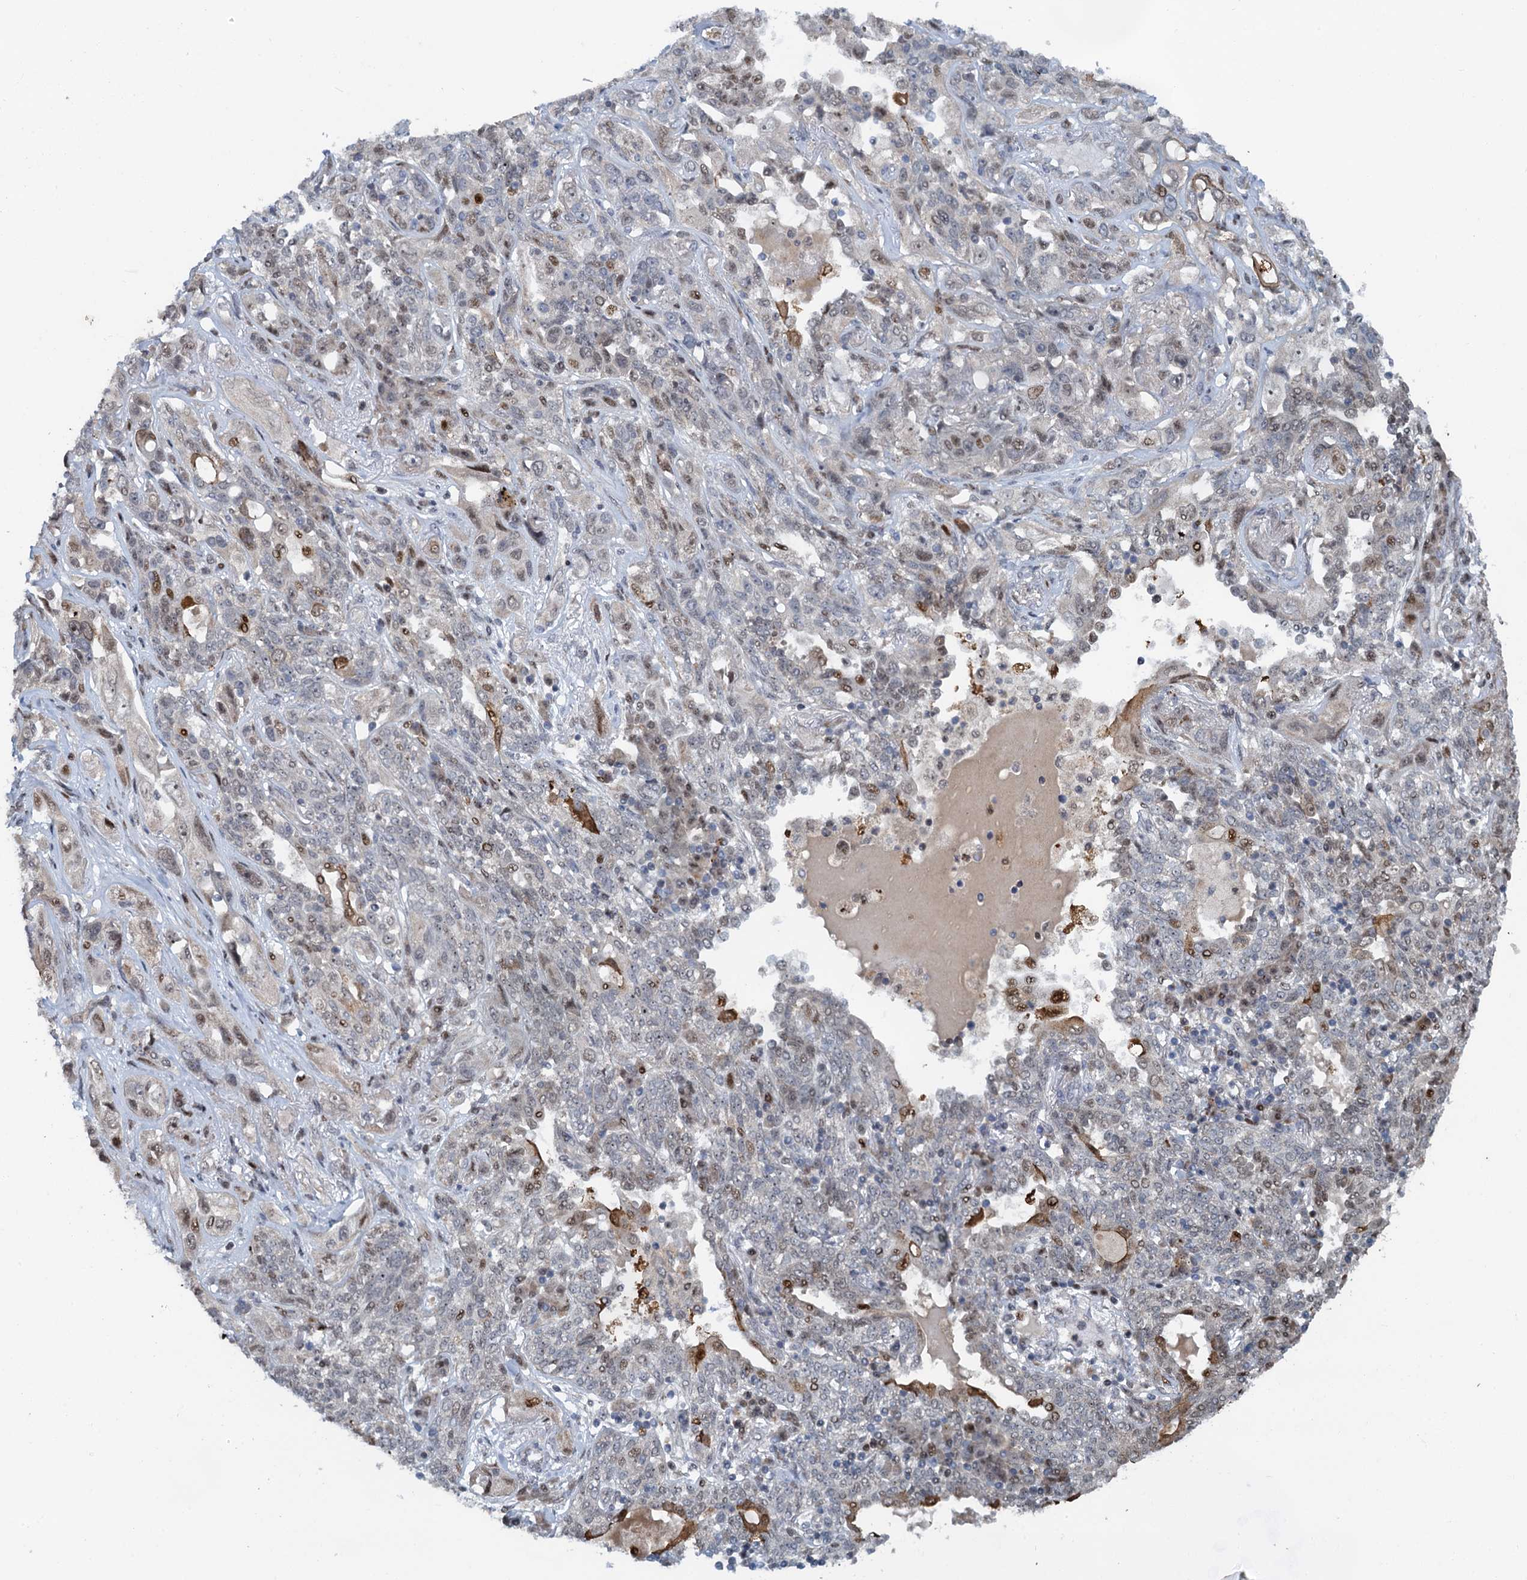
{"staining": {"intensity": "moderate", "quantity": "<25%", "location": "nuclear"}, "tissue": "lung cancer", "cell_type": "Tumor cells", "image_type": "cancer", "snomed": [{"axis": "morphology", "description": "Squamous cell carcinoma, NOS"}, {"axis": "topography", "description": "Lung"}], "caption": "Immunohistochemical staining of lung cancer reveals moderate nuclear protein expression in about <25% of tumor cells.", "gene": "ATOSA", "patient": {"sex": "female", "age": 70}}